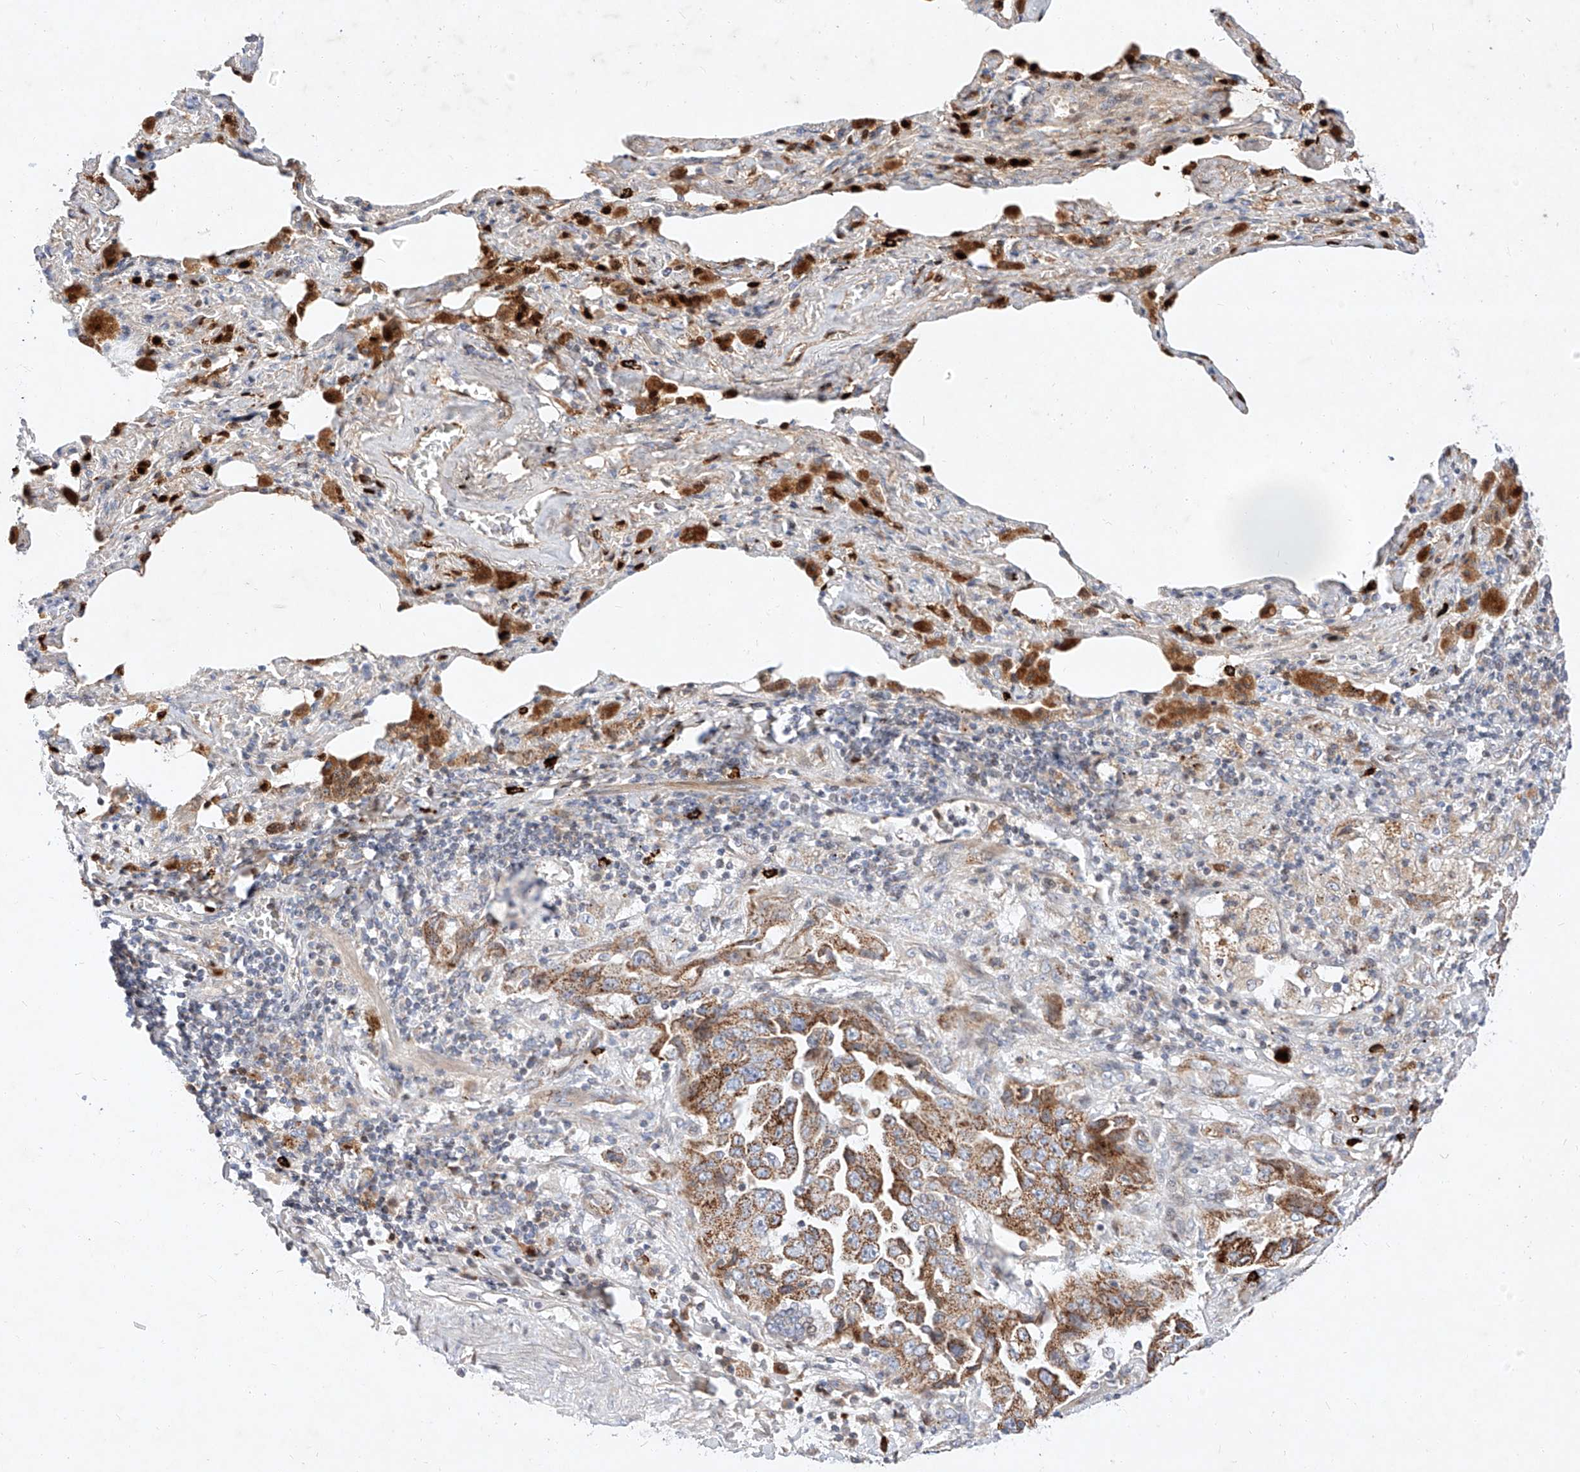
{"staining": {"intensity": "strong", "quantity": ">75%", "location": "cytoplasmic/membranous"}, "tissue": "lung cancer", "cell_type": "Tumor cells", "image_type": "cancer", "snomed": [{"axis": "morphology", "description": "Adenocarcinoma, NOS"}, {"axis": "topography", "description": "Lung"}], "caption": "Immunohistochemistry histopathology image of neoplastic tissue: human adenocarcinoma (lung) stained using IHC demonstrates high levels of strong protein expression localized specifically in the cytoplasmic/membranous of tumor cells, appearing as a cytoplasmic/membranous brown color.", "gene": "OSGEPL1", "patient": {"sex": "female", "age": 51}}